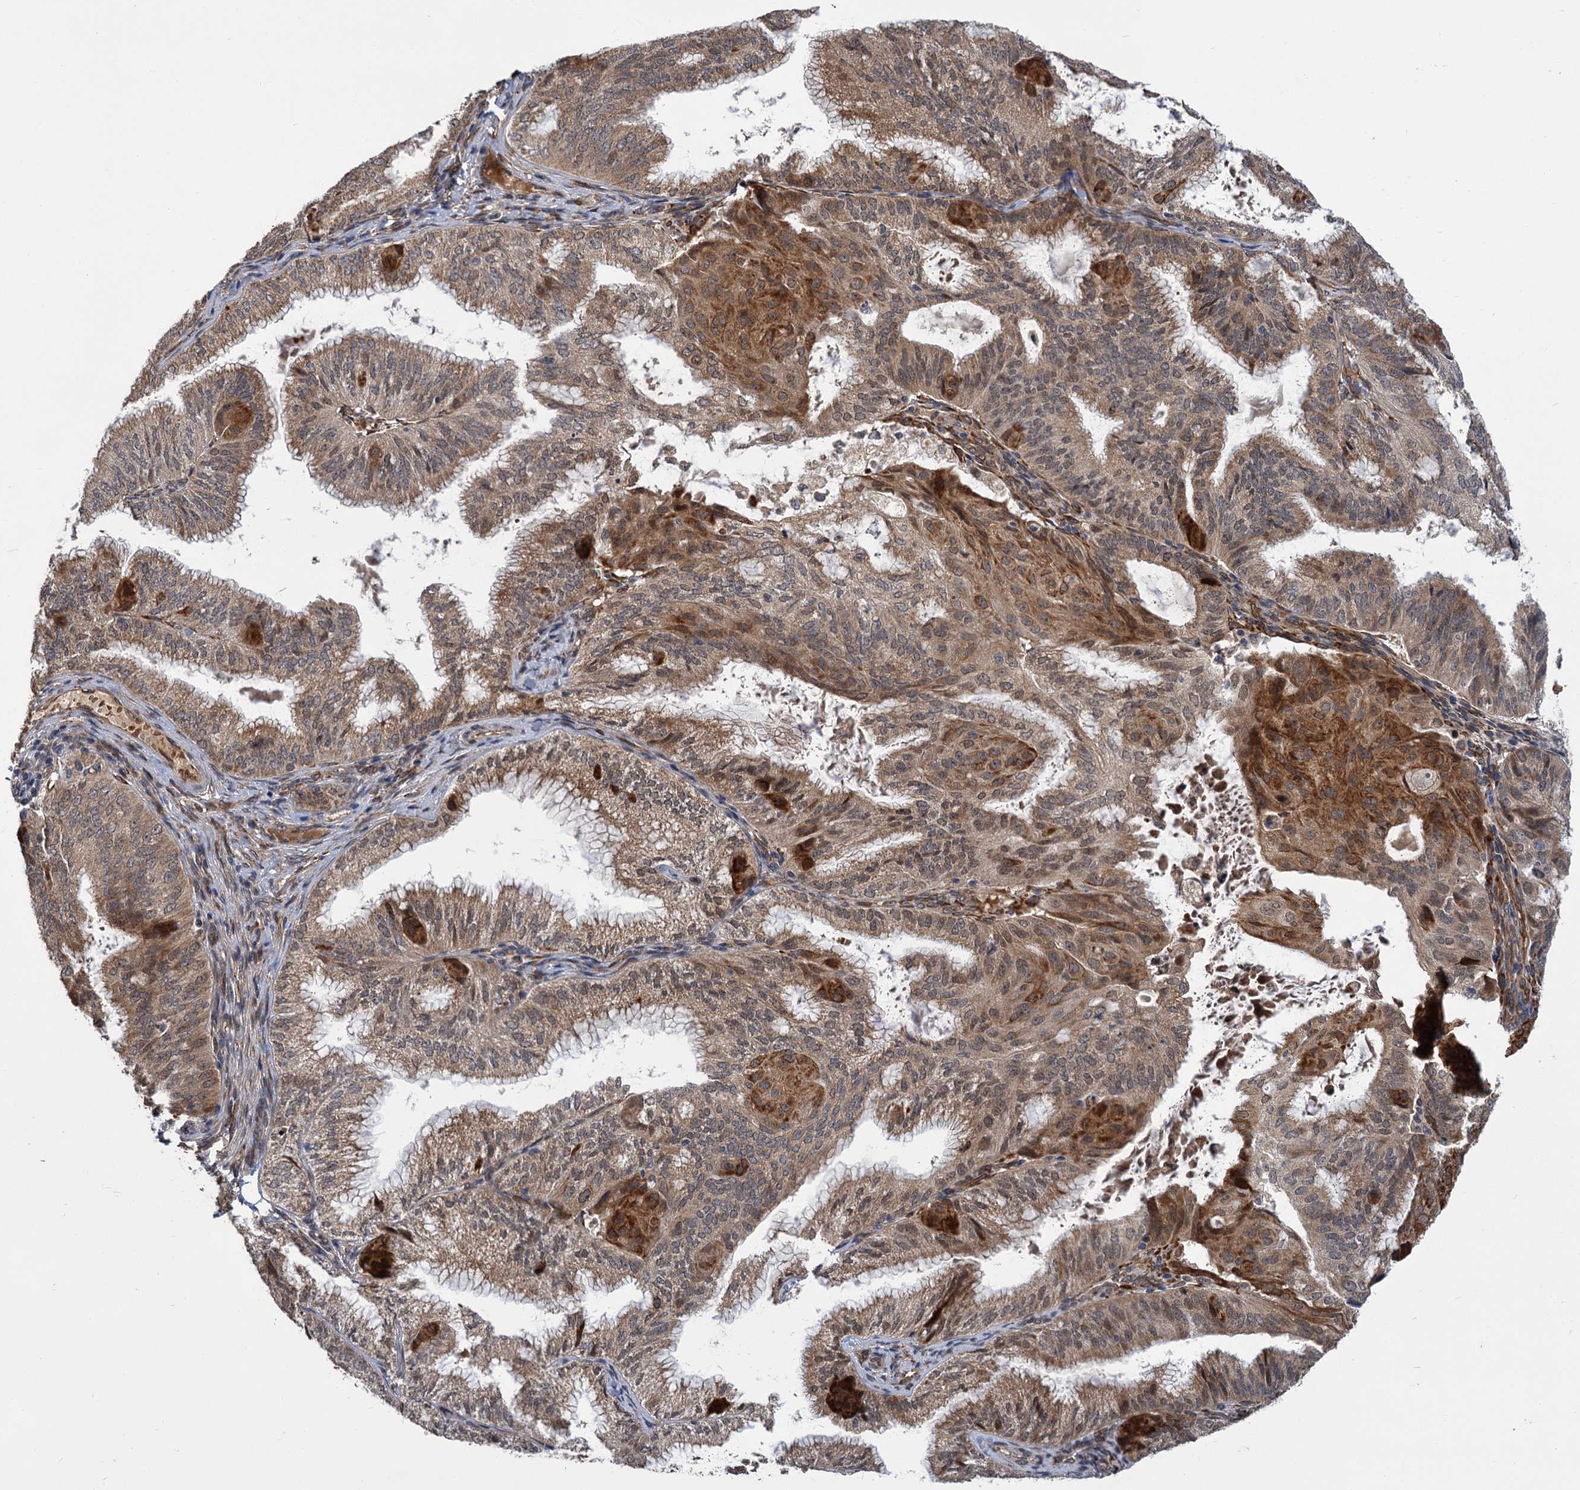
{"staining": {"intensity": "moderate", "quantity": ">75%", "location": "cytoplasmic/membranous"}, "tissue": "endometrial cancer", "cell_type": "Tumor cells", "image_type": "cancer", "snomed": [{"axis": "morphology", "description": "Adenocarcinoma, NOS"}, {"axis": "topography", "description": "Endometrium"}], "caption": "IHC staining of endometrial cancer (adenocarcinoma), which reveals medium levels of moderate cytoplasmic/membranous positivity in about >75% of tumor cells indicating moderate cytoplasmic/membranous protein expression. The staining was performed using DAB (brown) for protein detection and nuclei were counterstained in hematoxylin (blue).", "gene": "APBA2", "patient": {"sex": "female", "age": 49}}